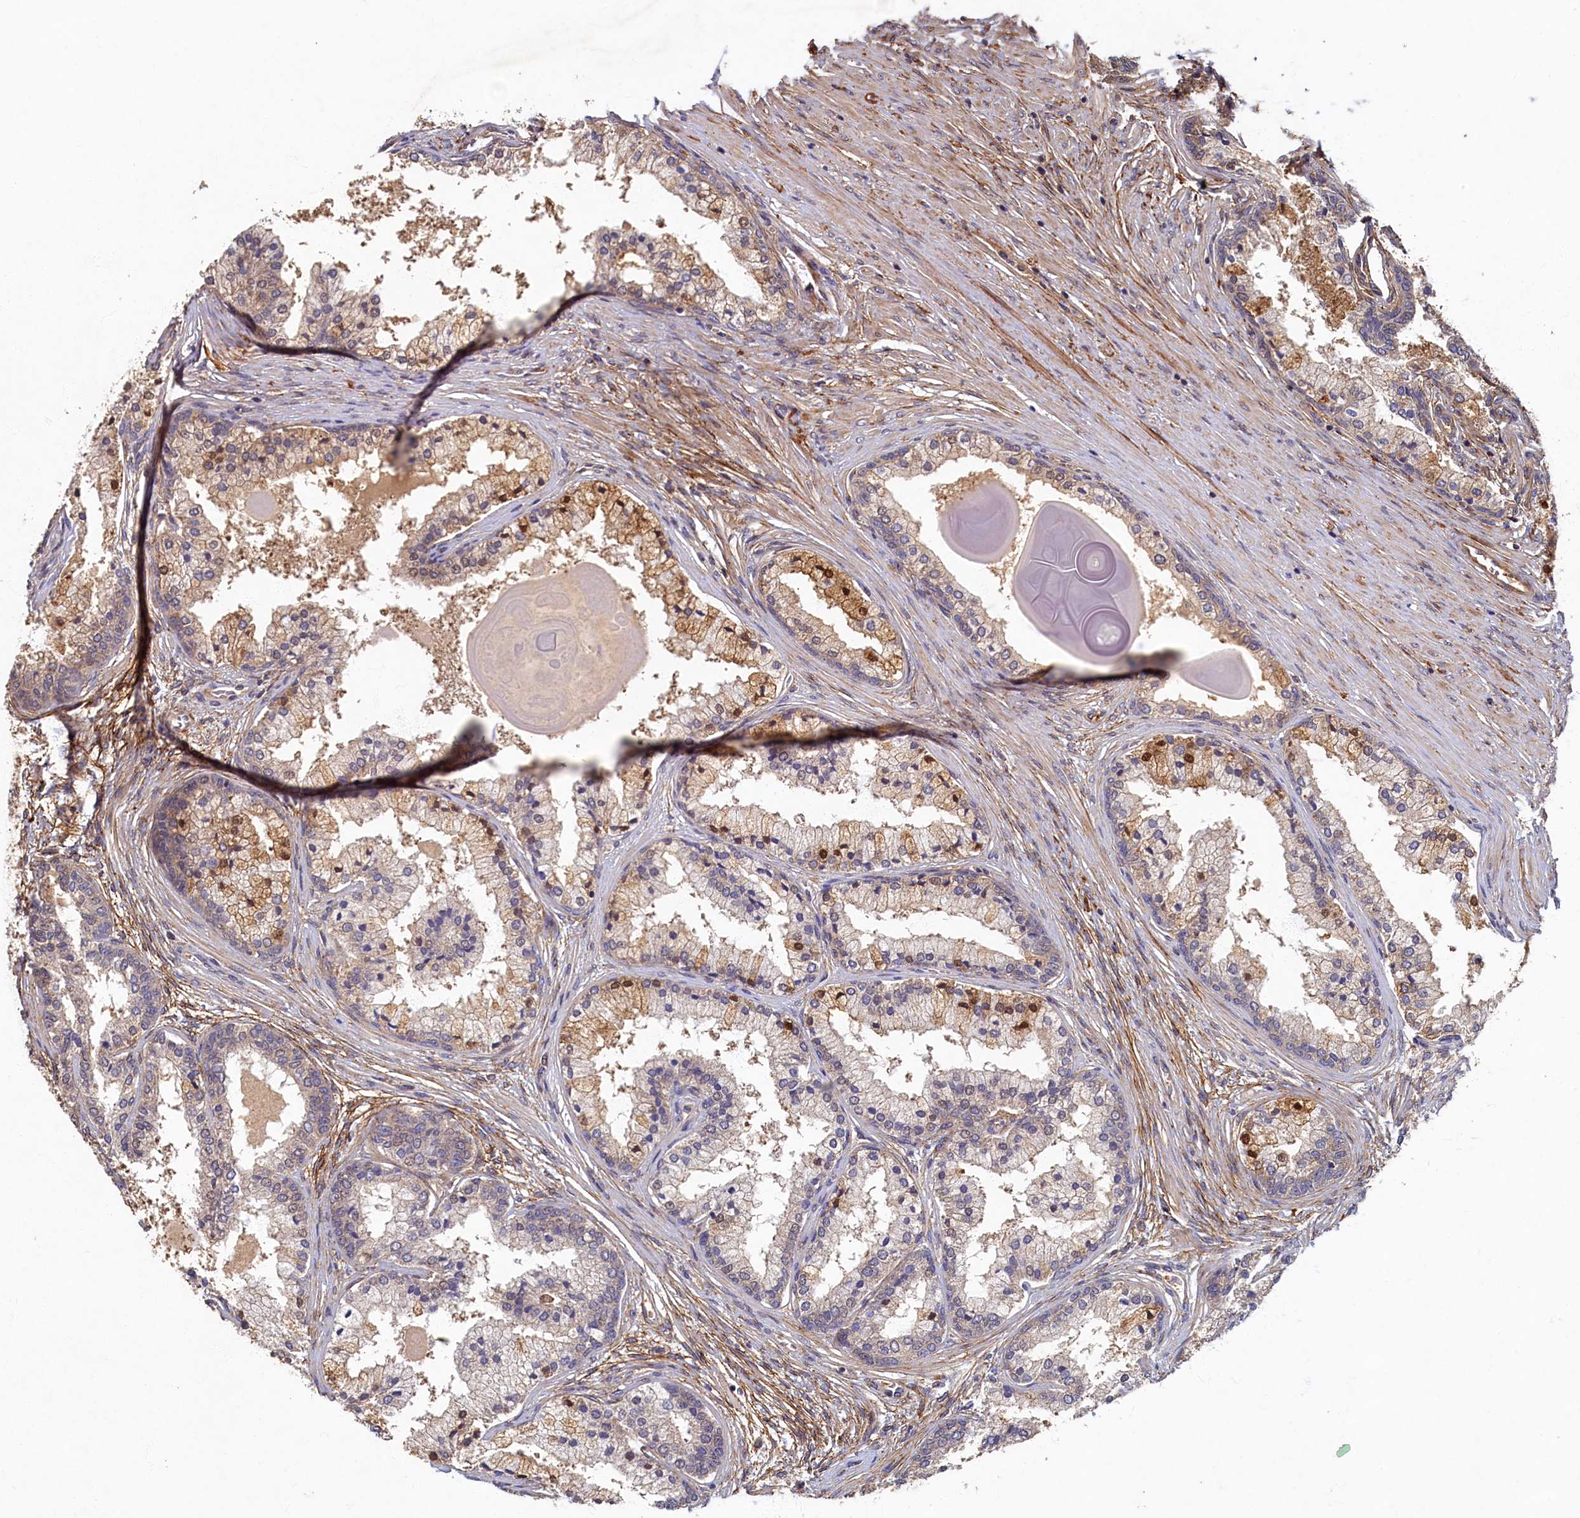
{"staining": {"intensity": "moderate", "quantity": "<25%", "location": "cytoplasmic/membranous,nuclear"}, "tissue": "prostate cancer", "cell_type": "Tumor cells", "image_type": "cancer", "snomed": [{"axis": "morphology", "description": "Adenocarcinoma, Low grade"}, {"axis": "topography", "description": "Prostate"}], "caption": "Immunohistochemistry (IHC) (DAB (3,3'-diaminobenzidine)) staining of prostate cancer (adenocarcinoma (low-grade)) reveals moderate cytoplasmic/membranous and nuclear protein staining in approximately <25% of tumor cells. (Stains: DAB in brown, nuclei in blue, Microscopy: brightfield microscopy at high magnification).", "gene": "LCMT2", "patient": {"sex": "male", "age": 59}}